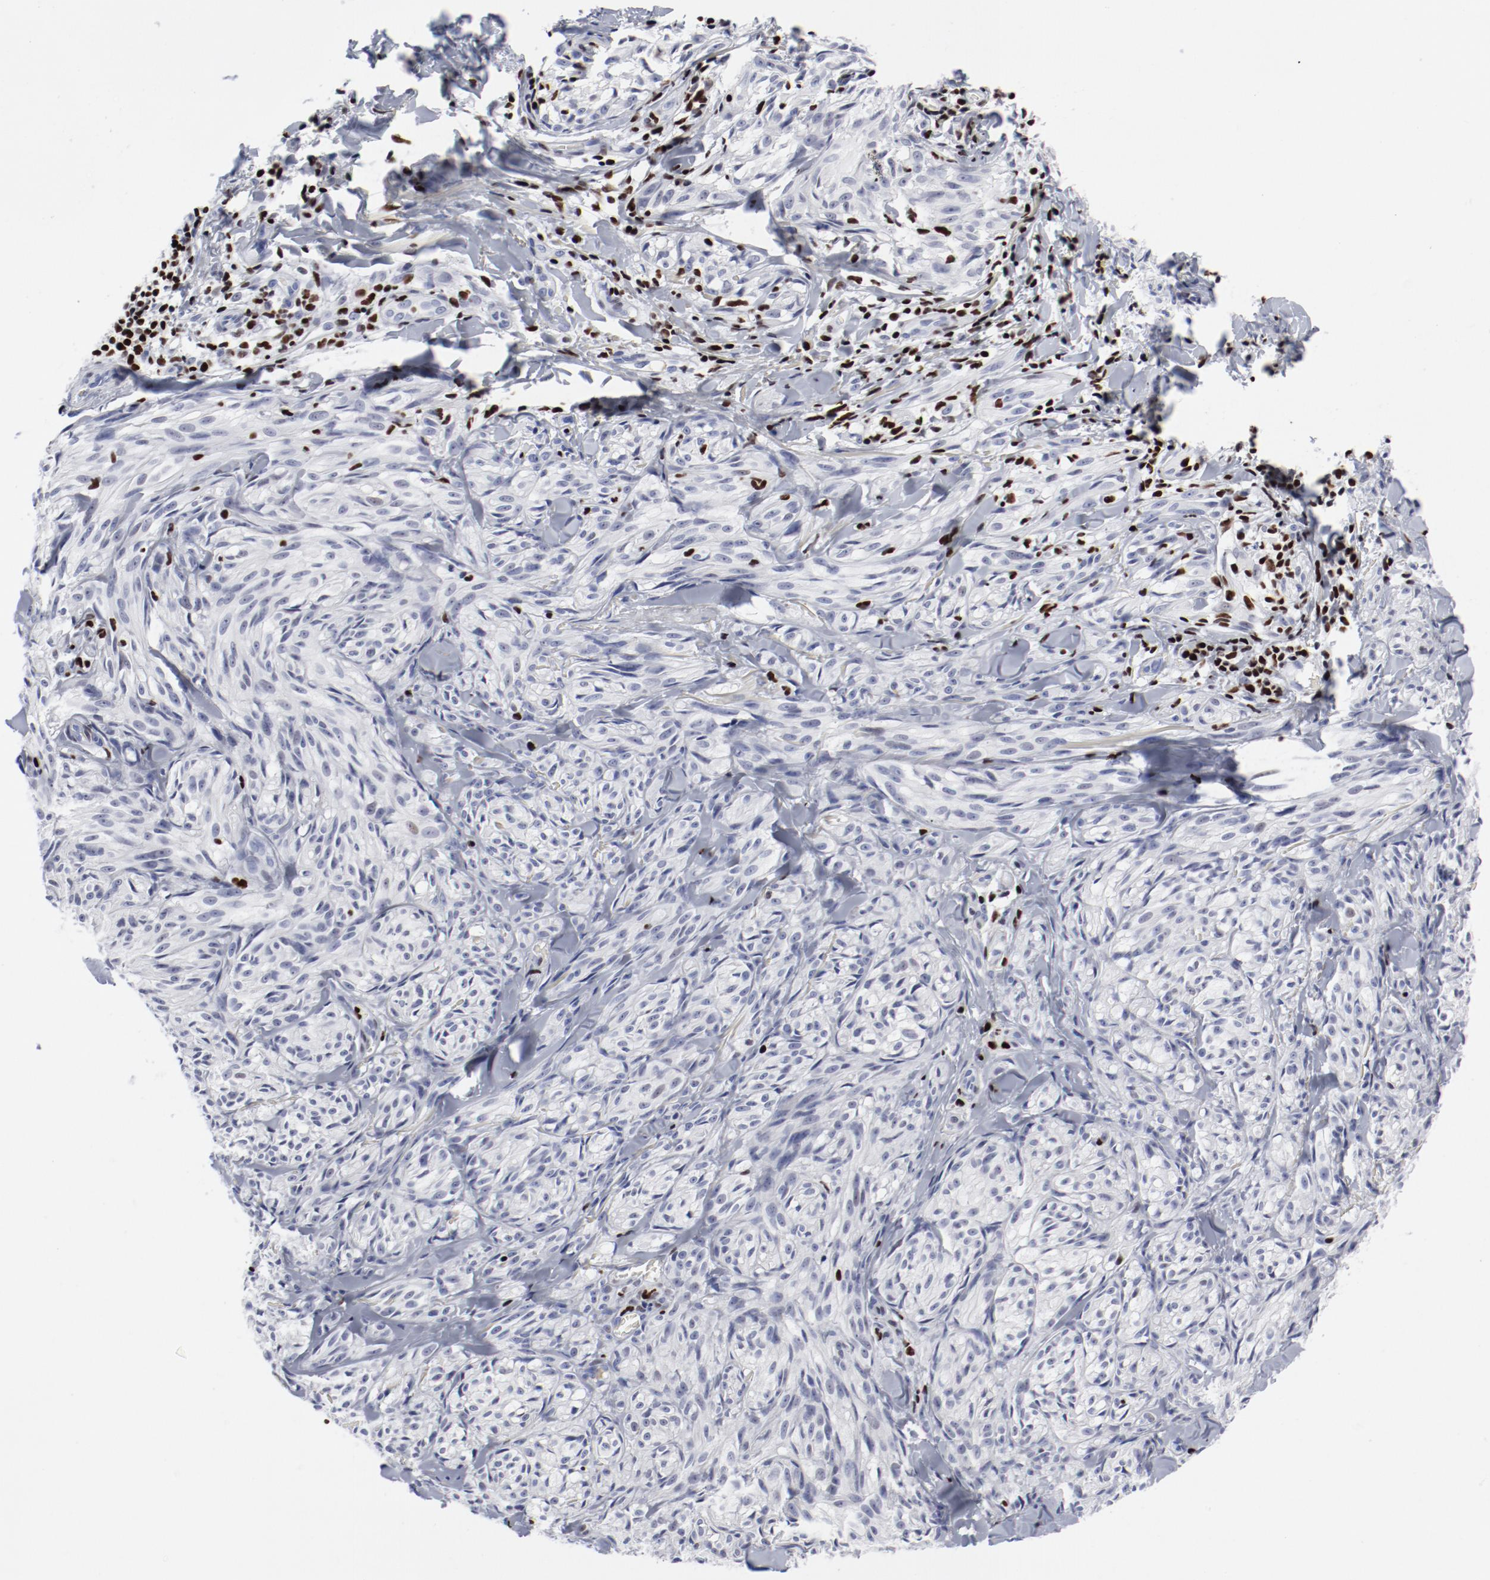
{"staining": {"intensity": "negative", "quantity": "none", "location": "none"}, "tissue": "melanoma", "cell_type": "Tumor cells", "image_type": "cancer", "snomed": [{"axis": "morphology", "description": "Malignant melanoma, Metastatic site"}, {"axis": "topography", "description": "Skin"}], "caption": "Immunohistochemistry of human melanoma displays no expression in tumor cells.", "gene": "SMARCC2", "patient": {"sex": "female", "age": 66}}